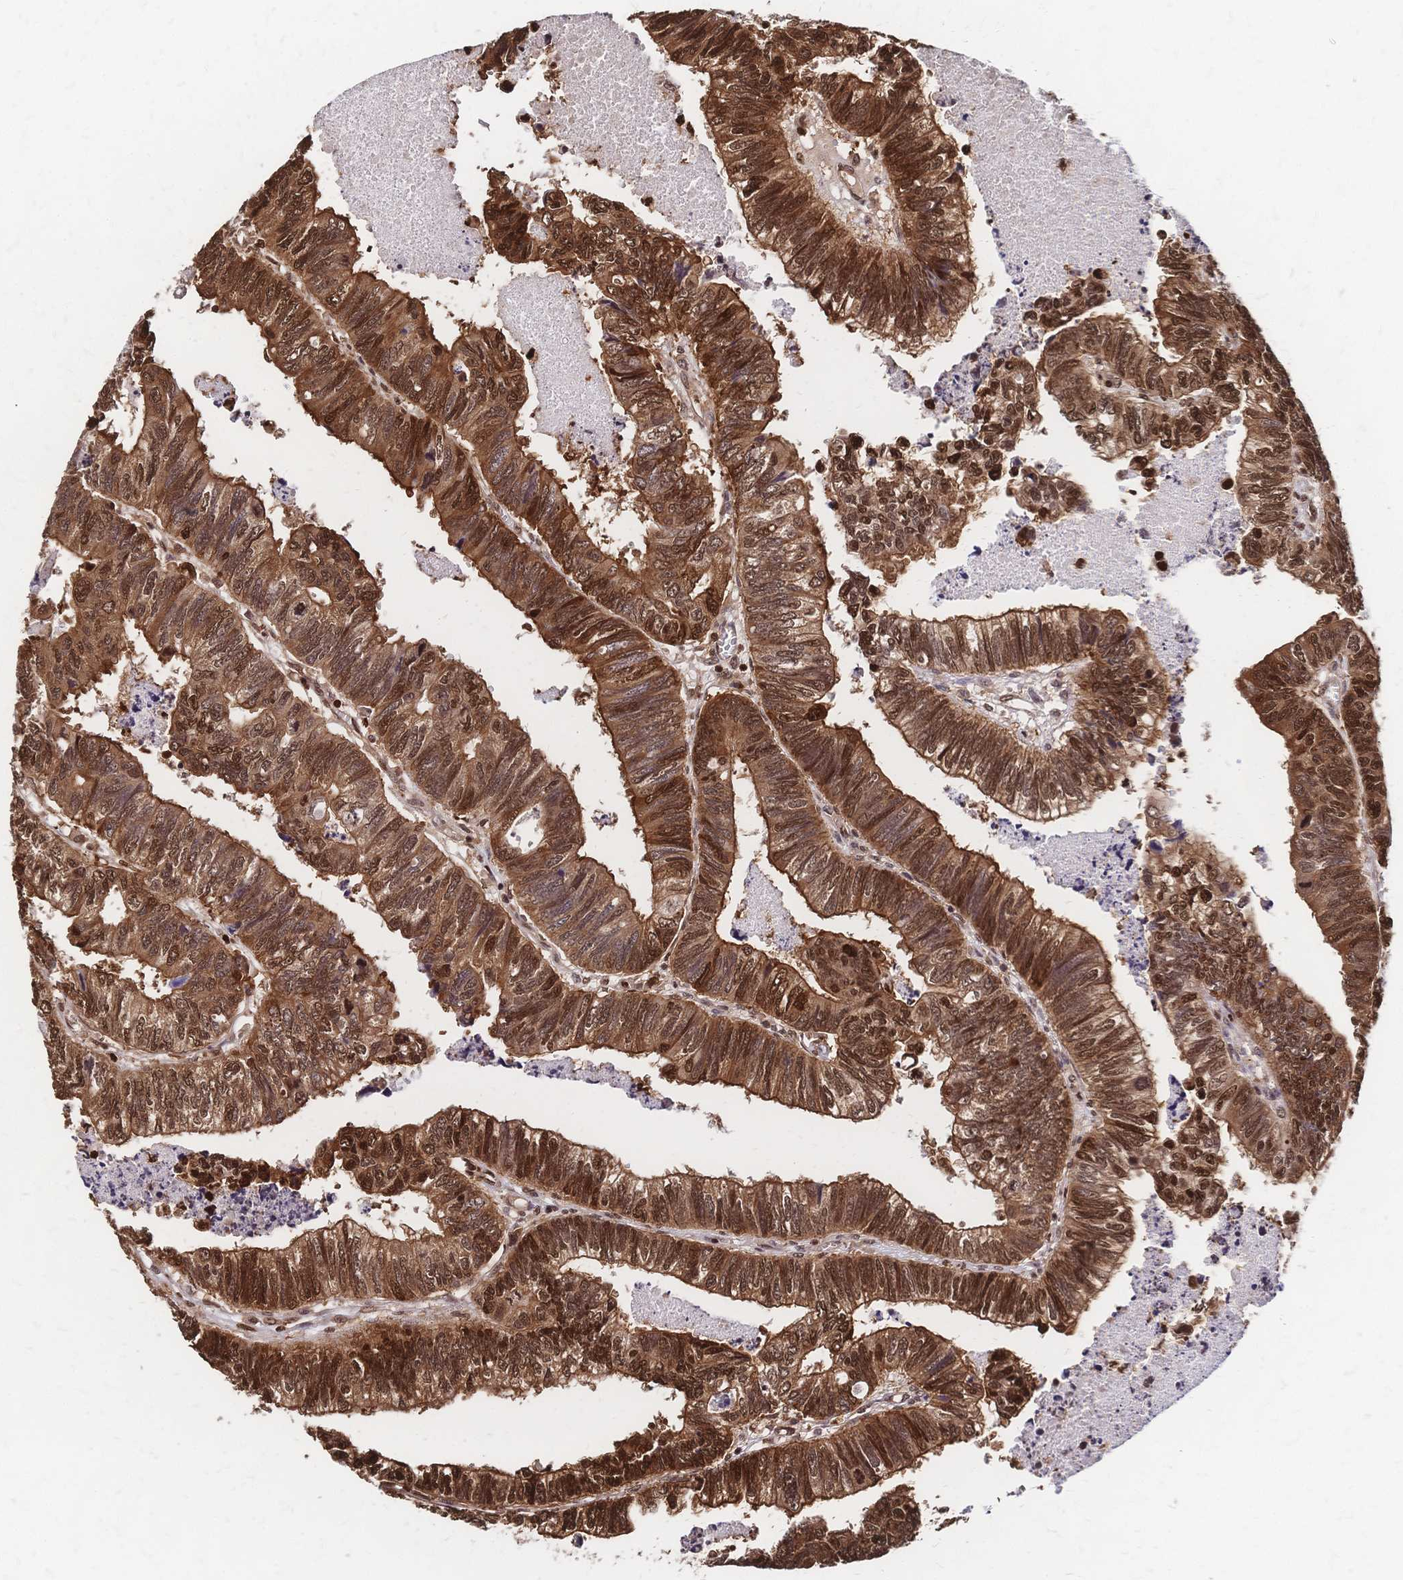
{"staining": {"intensity": "strong", "quantity": ">75%", "location": "cytoplasmic/membranous,nuclear"}, "tissue": "colorectal cancer", "cell_type": "Tumor cells", "image_type": "cancer", "snomed": [{"axis": "morphology", "description": "Adenocarcinoma, NOS"}, {"axis": "topography", "description": "Colon"}], "caption": "This histopathology image displays adenocarcinoma (colorectal) stained with immunohistochemistry to label a protein in brown. The cytoplasmic/membranous and nuclear of tumor cells show strong positivity for the protein. Nuclei are counter-stained blue.", "gene": "HDGF", "patient": {"sex": "male", "age": 62}}